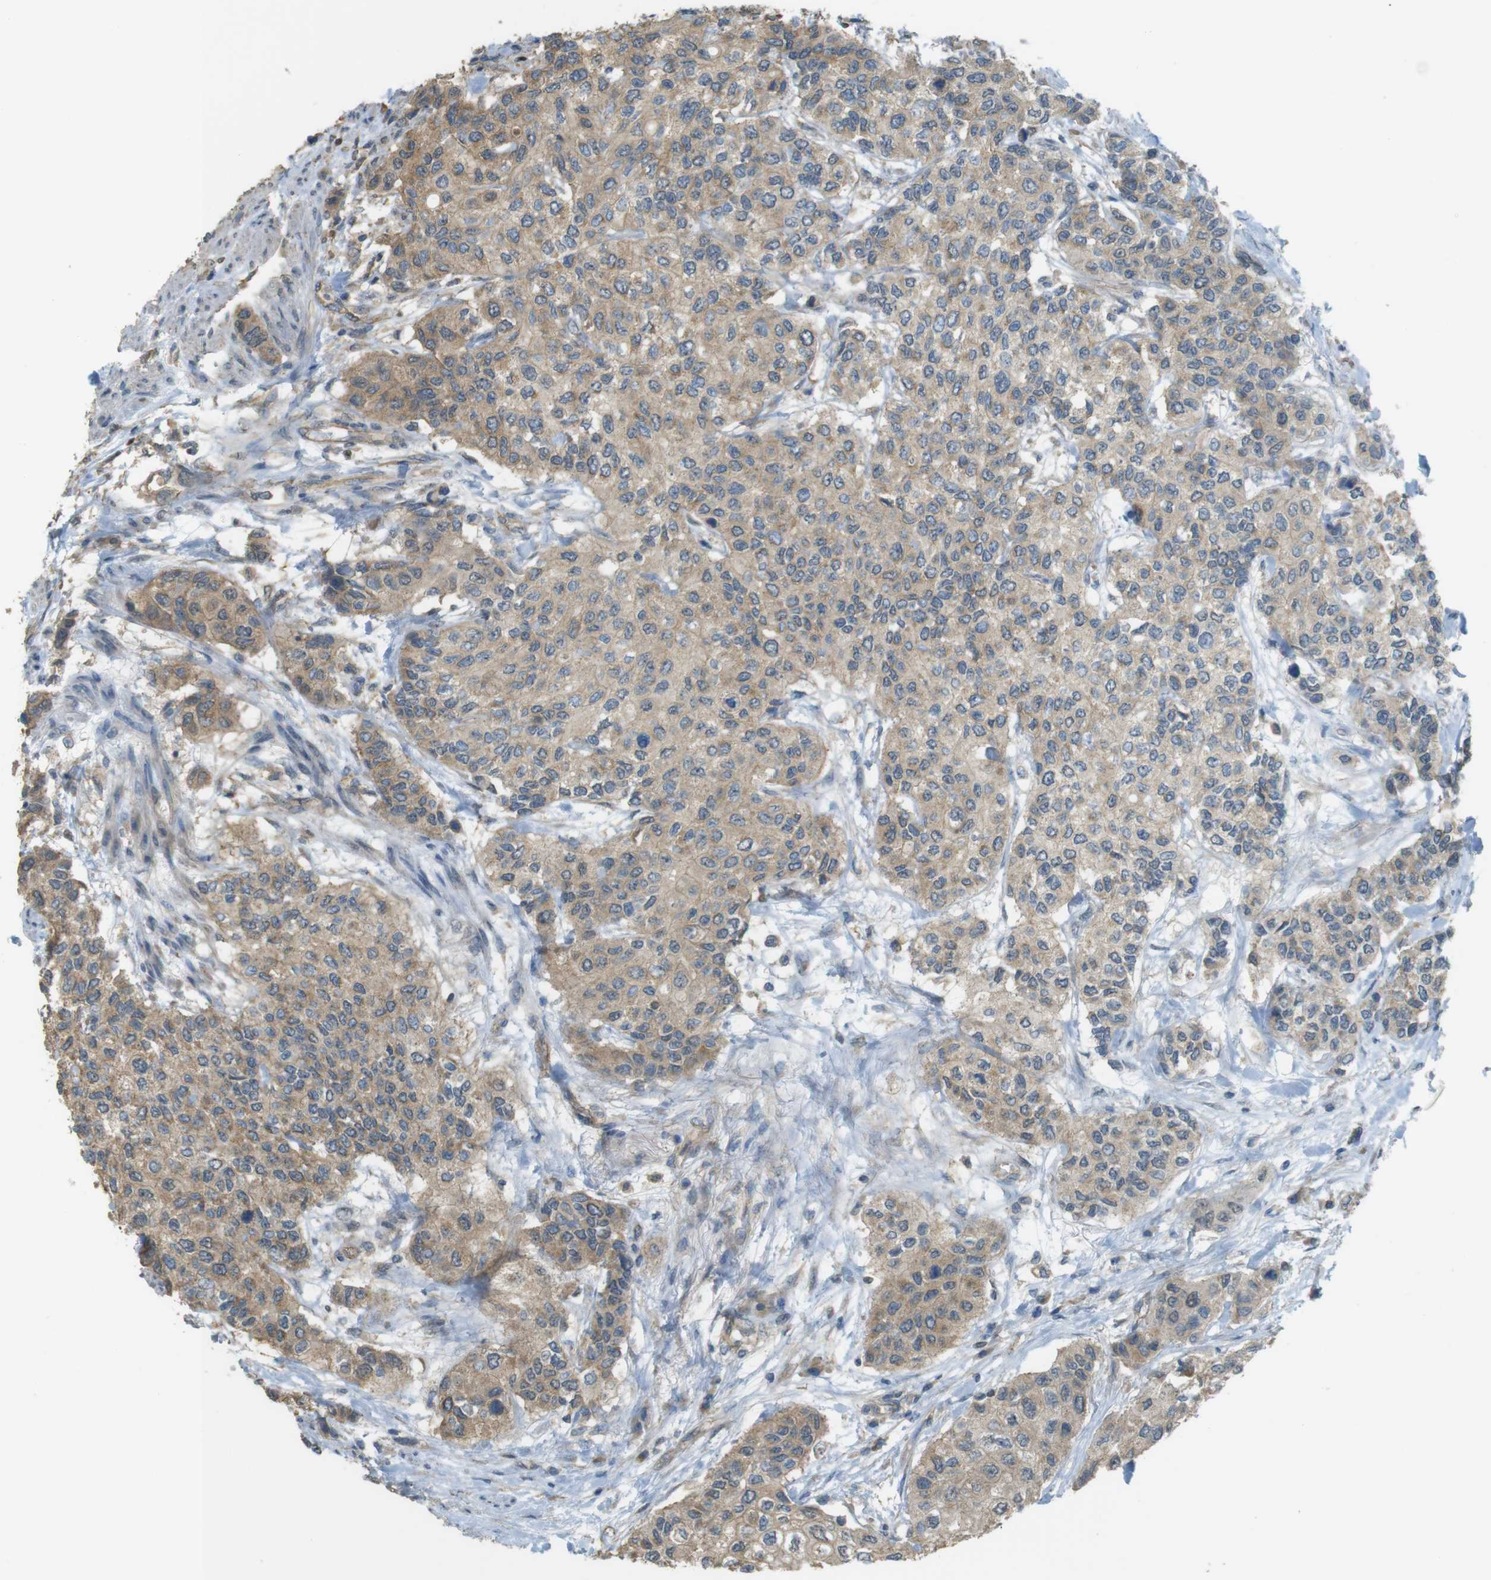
{"staining": {"intensity": "weak", "quantity": ">75%", "location": "cytoplasmic/membranous"}, "tissue": "urothelial cancer", "cell_type": "Tumor cells", "image_type": "cancer", "snomed": [{"axis": "morphology", "description": "Urothelial carcinoma, High grade"}, {"axis": "topography", "description": "Urinary bladder"}], "caption": "Human urothelial cancer stained with a protein marker shows weak staining in tumor cells.", "gene": "ZDHHC20", "patient": {"sex": "female", "age": 56}}